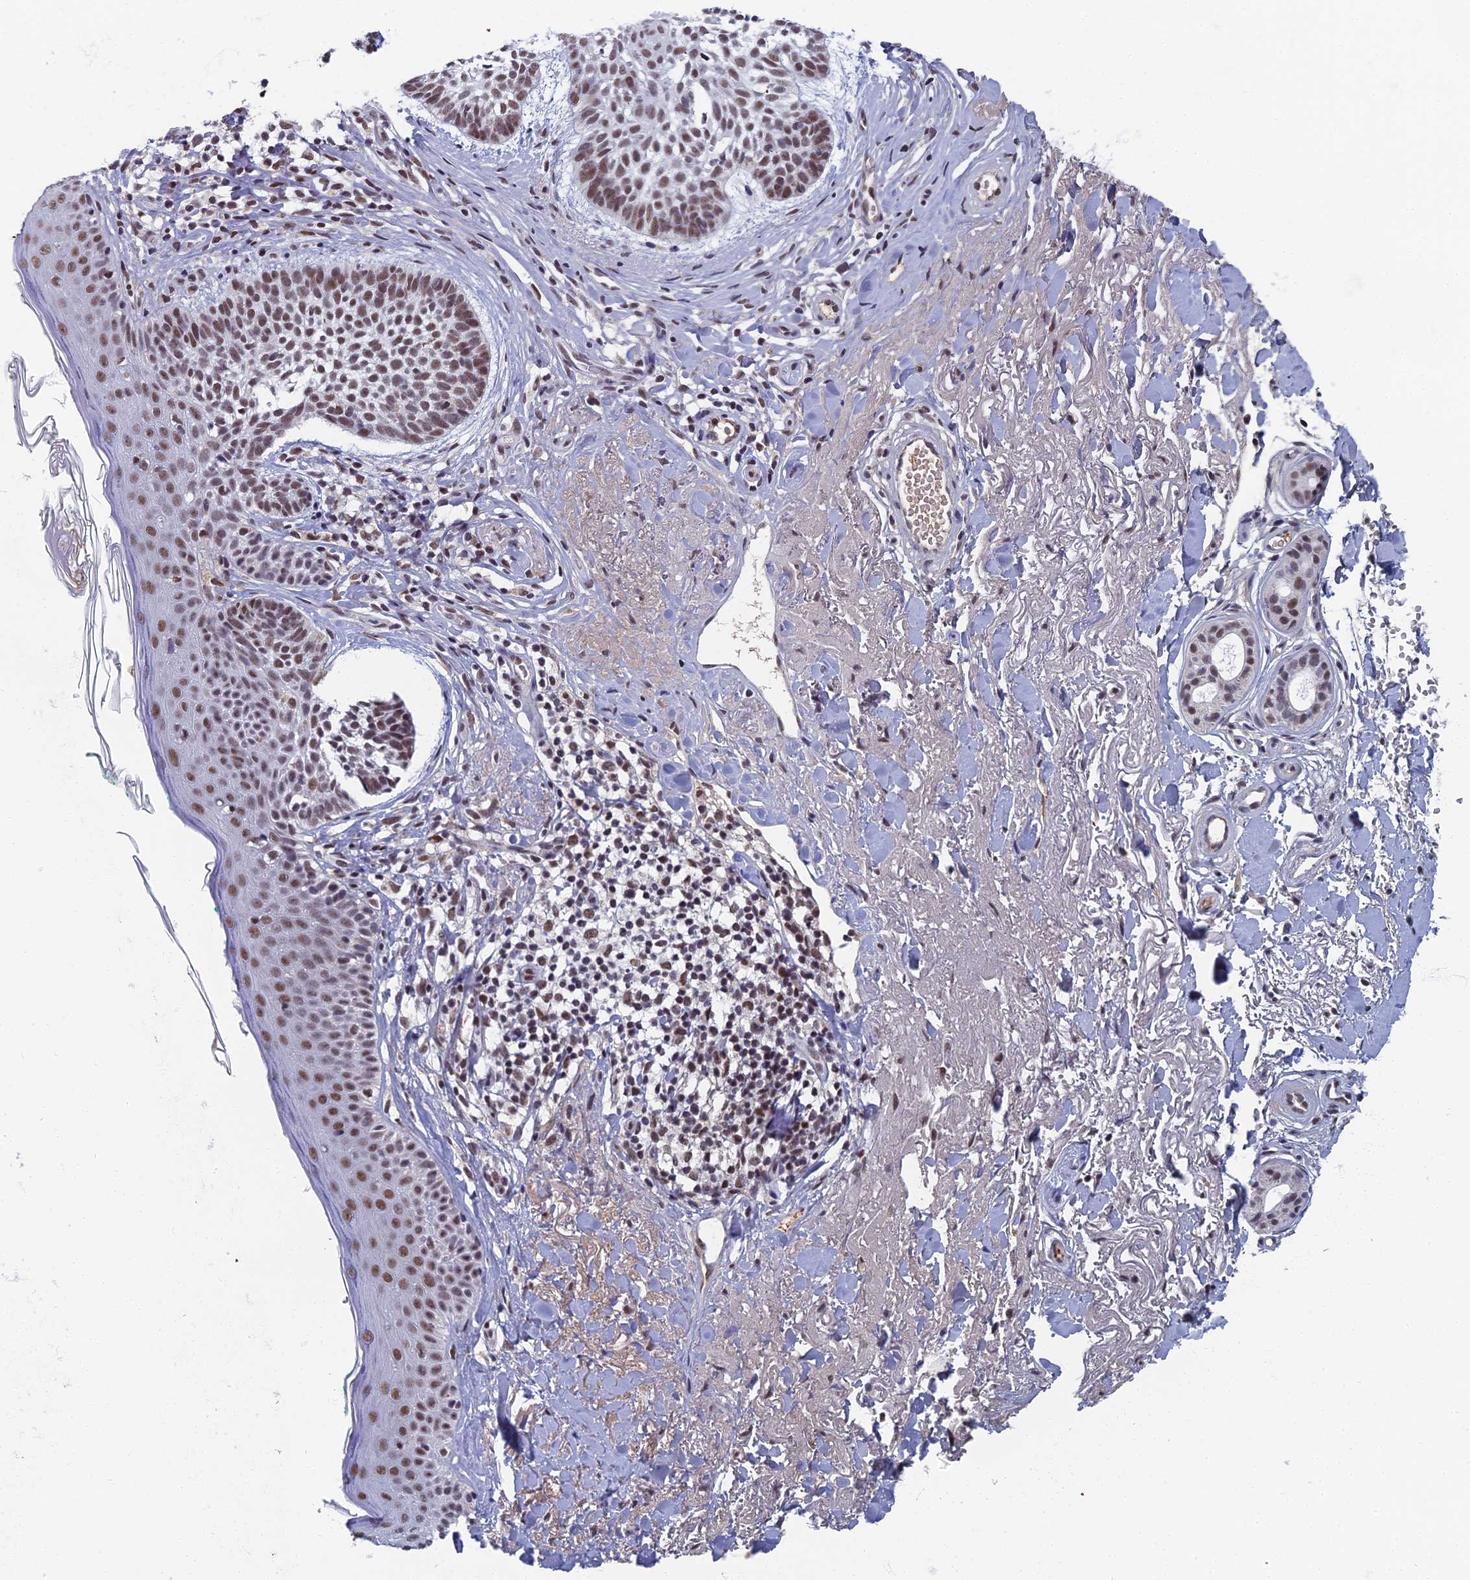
{"staining": {"intensity": "moderate", "quantity": "25%-75%", "location": "nuclear"}, "tissue": "skin cancer", "cell_type": "Tumor cells", "image_type": "cancer", "snomed": [{"axis": "morphology", "description": "Basal cell carcinoma"}, {"axis": "topography", "description": "Skin"}], "caption": "A brown stain shows moderate nuclear expression of a protein in human skin cancer (basal cell carcinoma) tumor cells. Nuclei are stained in blue.", "gene": "TAF13", "patient": {"sex": "male", "age": 71}}